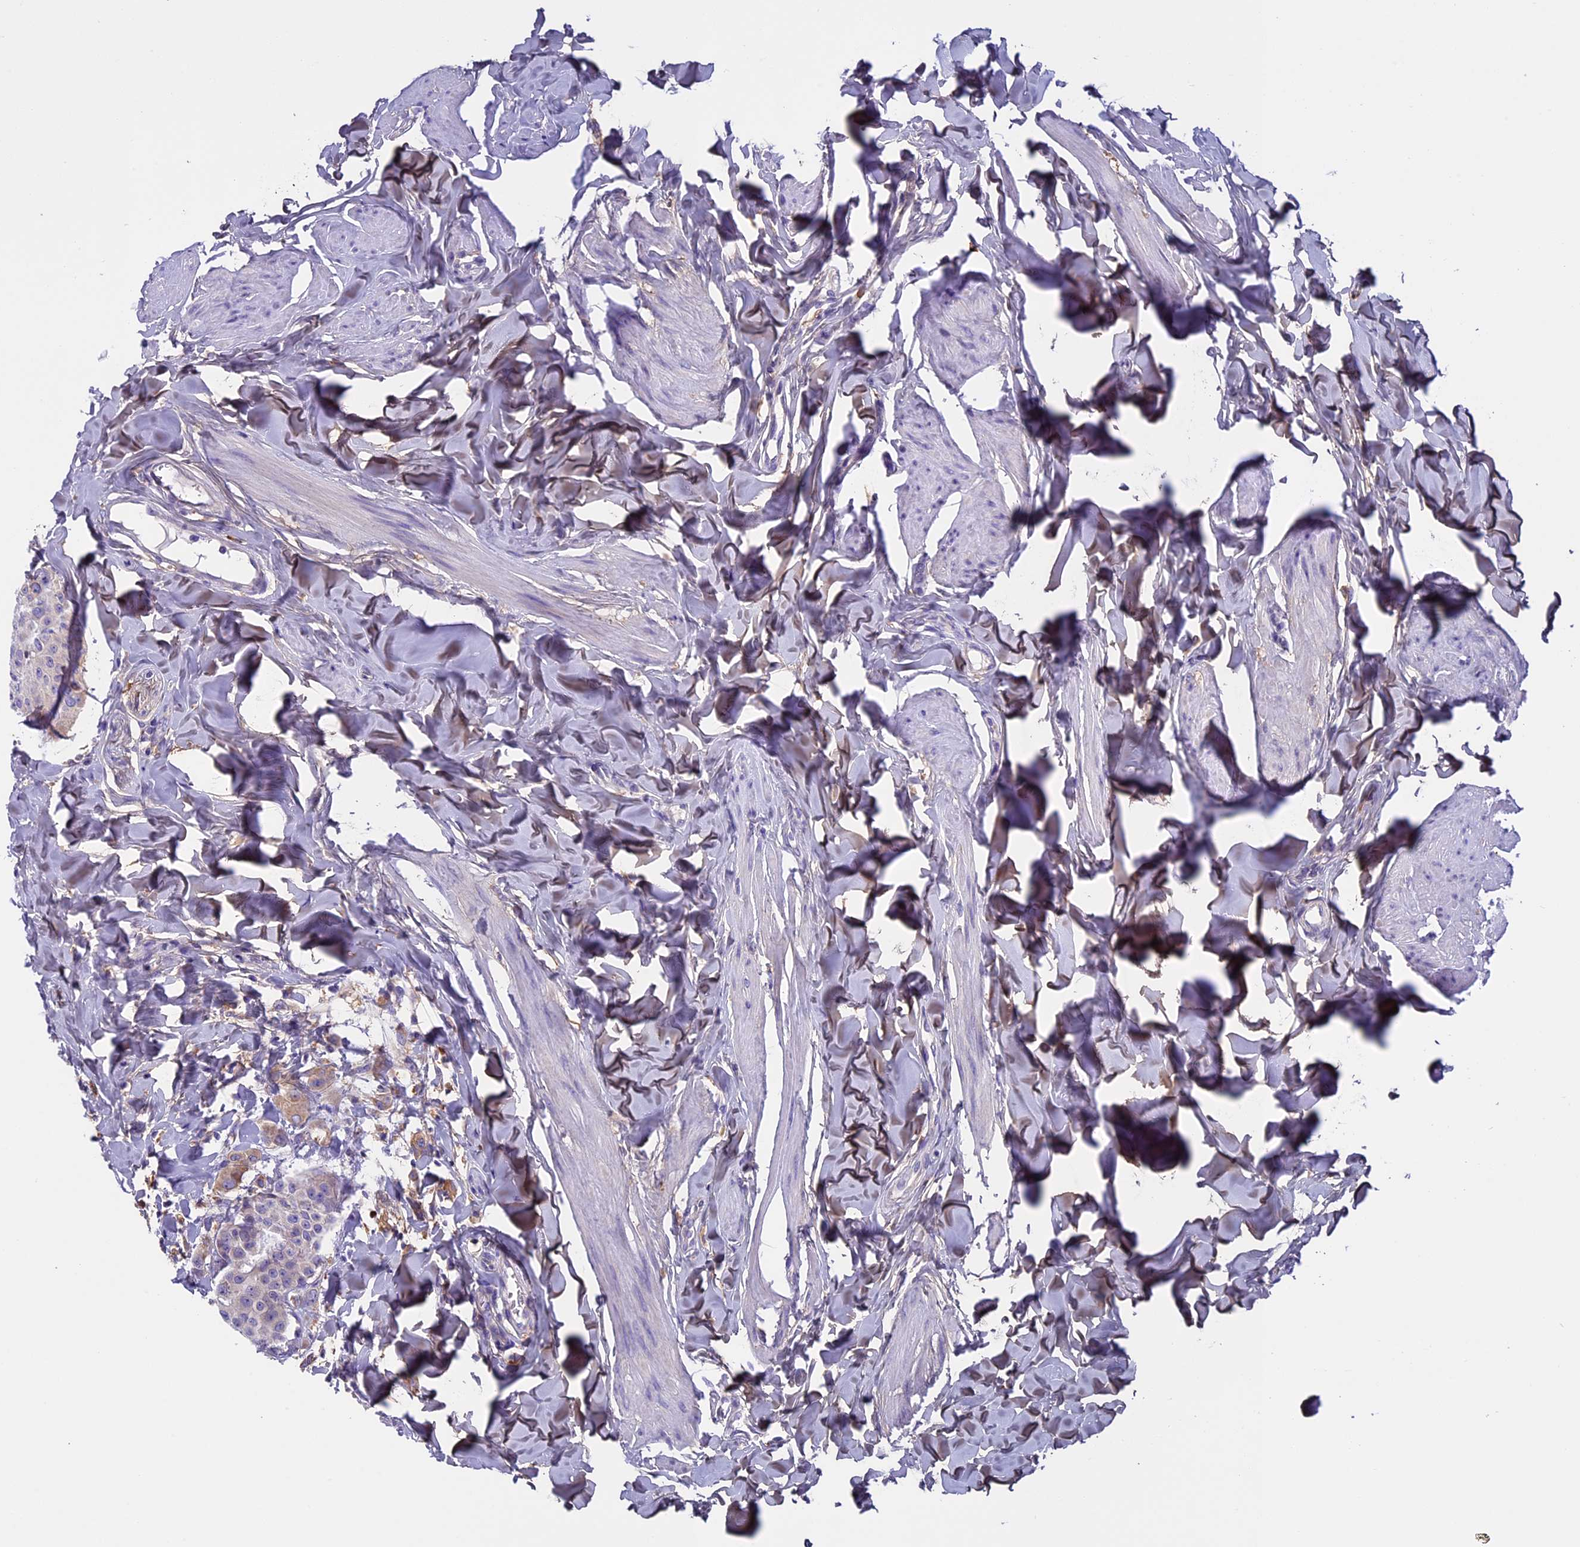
{"staining": {"intensity": "weak", "quantity": "25%-75%", "location": "cytoplasmic/membranous"}, "tissue": "breast cancer", "cell_type": "Tumor cells", "image_type": "cancer", "snomed": [{"axis": "morphology", "description": "Duct carcinoma"}, {"axis": "topography", "description": "Breast"}], "caption": "Invasive ductal carcinoma (breast) stained with immunohistochemistry (IHC) exhibits weak cytoplasmic/membranous staining in about 25%-75% of tumor cells. (IHC, brightfield microscopy, high magnification).", "gene": "DCTN5", "patient": {"sex": "female", "age": 40}}